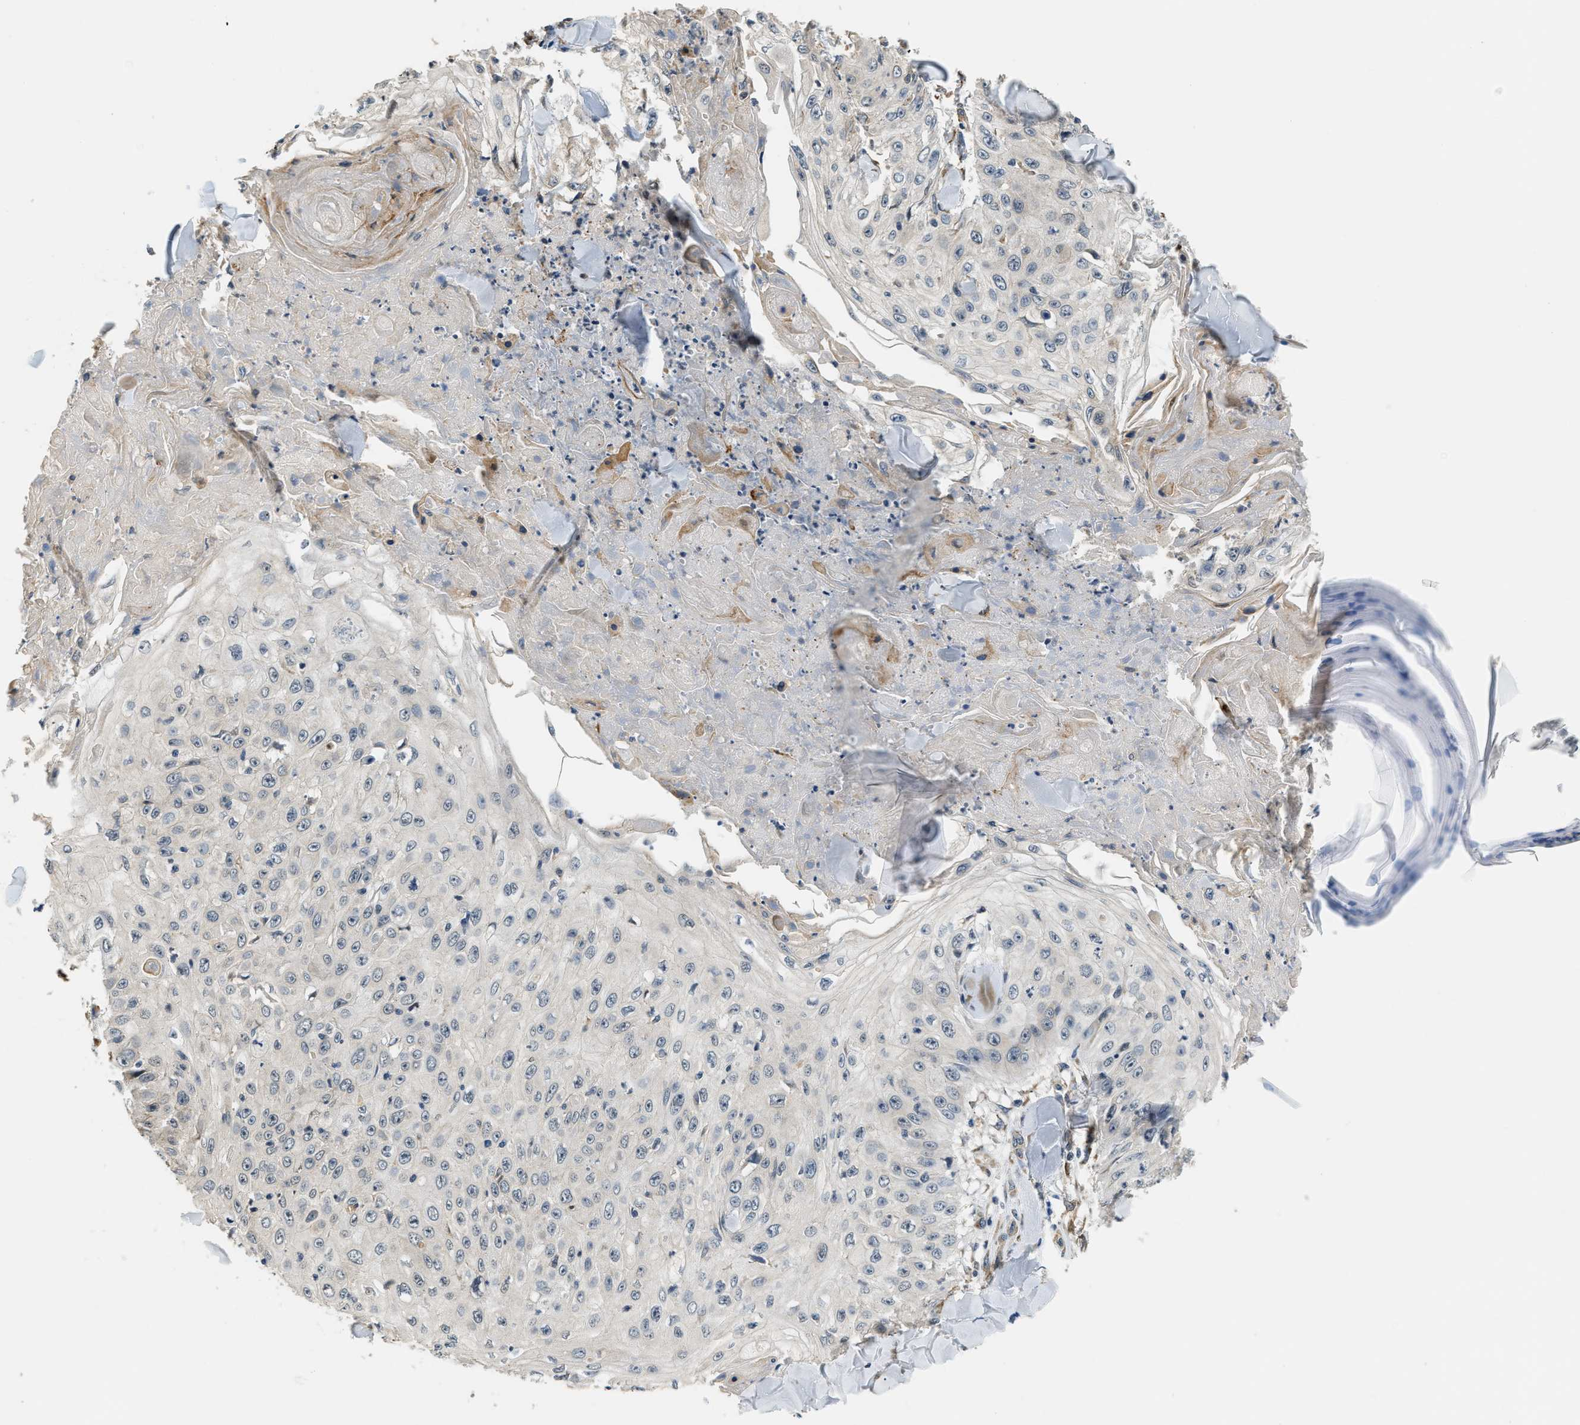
{"staining": {"intensity": "negative", "quantity": "none", "location": "none"}, "tissue": "skin cancer", "cell_type": "Tumor cells", "image_type": "cancer", "snomed": [{"axis": "morphology", "description": "Squamous cell carcinoma, NOS"}, {"axis": "topography", "description": "Skin"}], "caption": "IHC photomicrograph of neoplastic tissue: human squamous cell carcinoma (skin) stained with DAB (3,3'-diaminobenzidine) exhibits no significant protein staining in tumor cells. (Stains: DAB (3,3'-diaminobenzidine) immunohistochemistry with hematoxylin counter stain, Microscopy: brightfield microscopy at high magnification).", "gene": "ALOX12", "patient": {"sex": "male", "age": 86}}